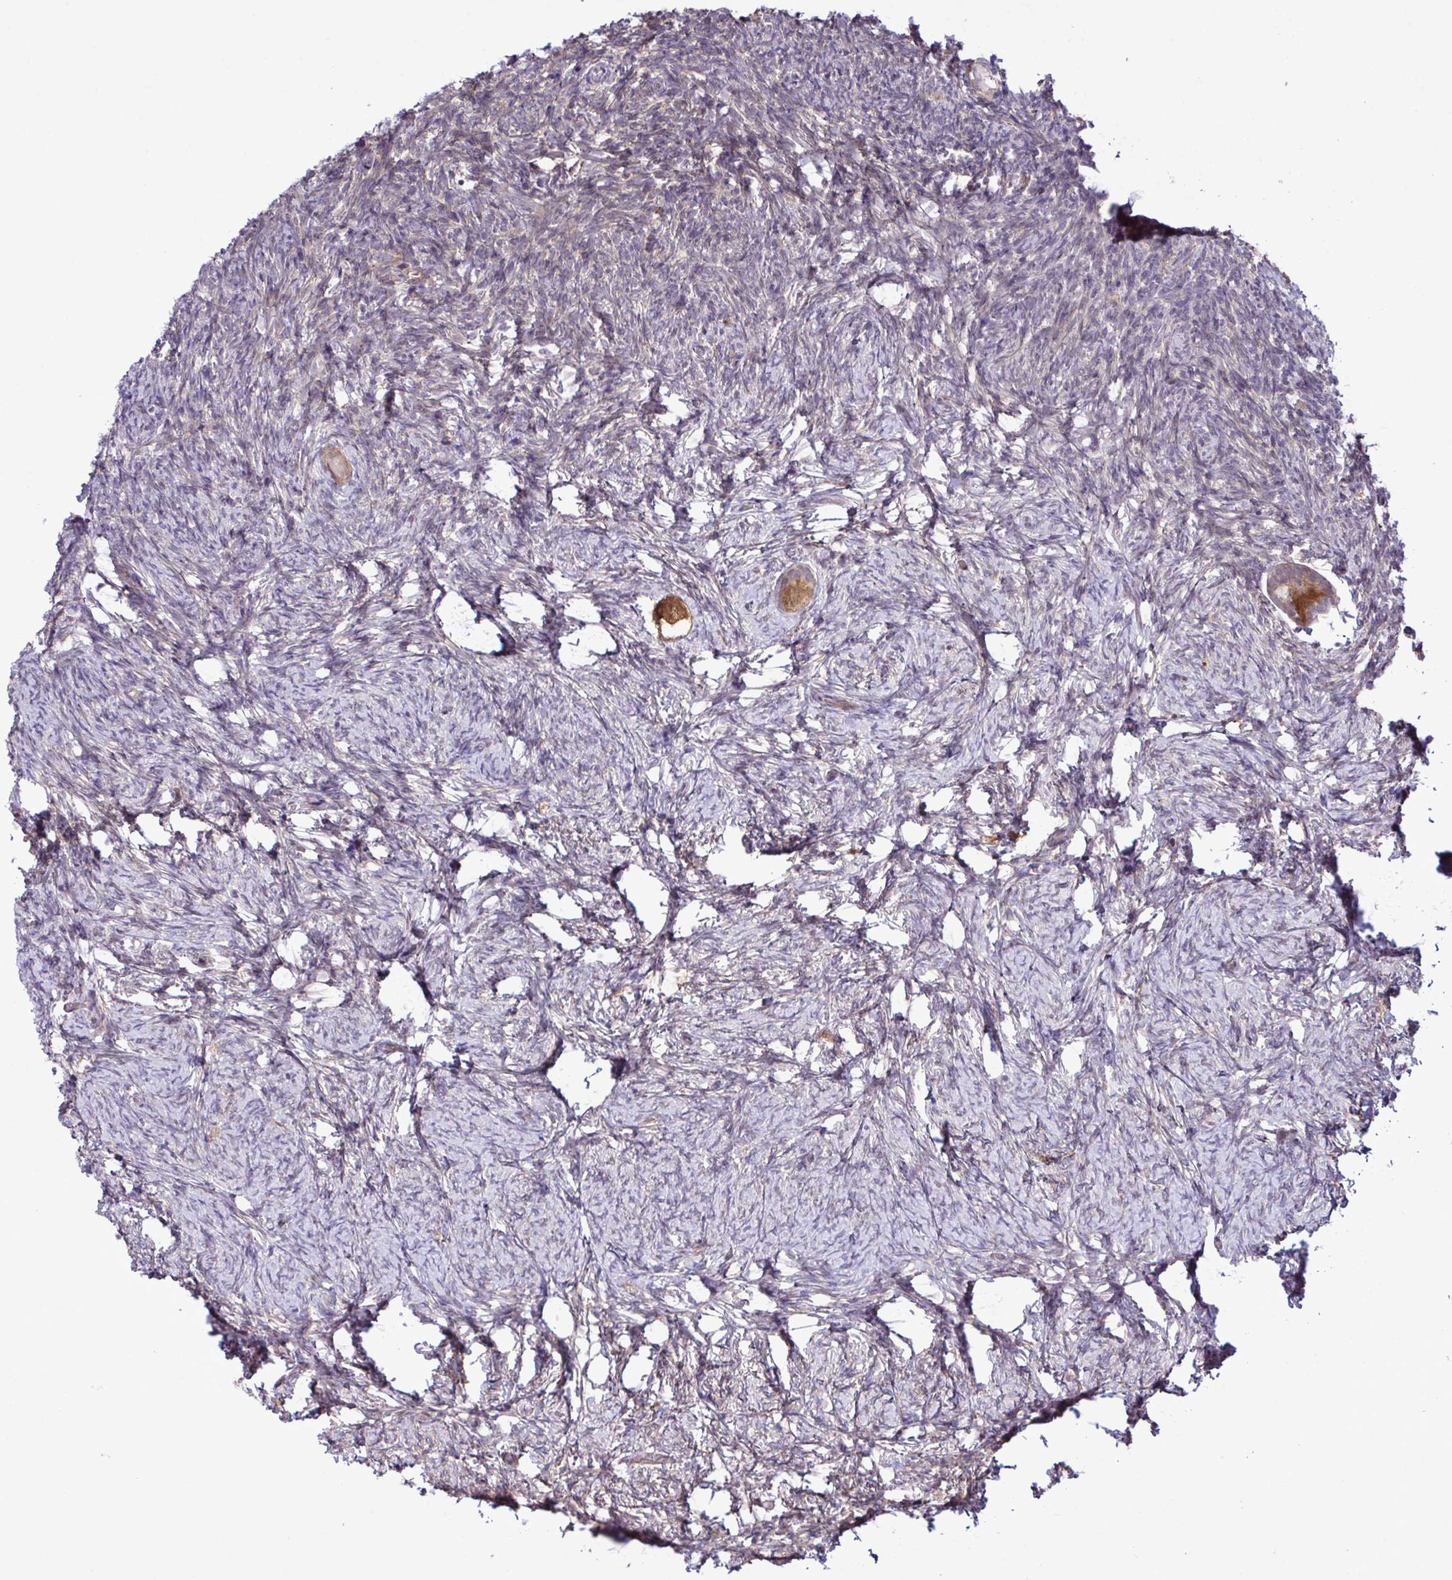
{"staining": {"intensity": "strong", "quantity": ">75%", "location": "cytoplasmic/membranous"}, "tissue": "ovary", "cell_type": "Follicle cells", "image_type": "normal", "snomed": [{"axis": "morphology", "description": "Normal tissue, NOS"}, {"axis": "topography", "description": "Ovary"}], "caption": "This image shows immunohistochemistry (IHC) staining of benign human ovary, with high strong cytoplasmic/membranous expression in about >75% of follicle cells.", "gene": "CMPK1", "patient": {"sex": "female", "age": 34}}